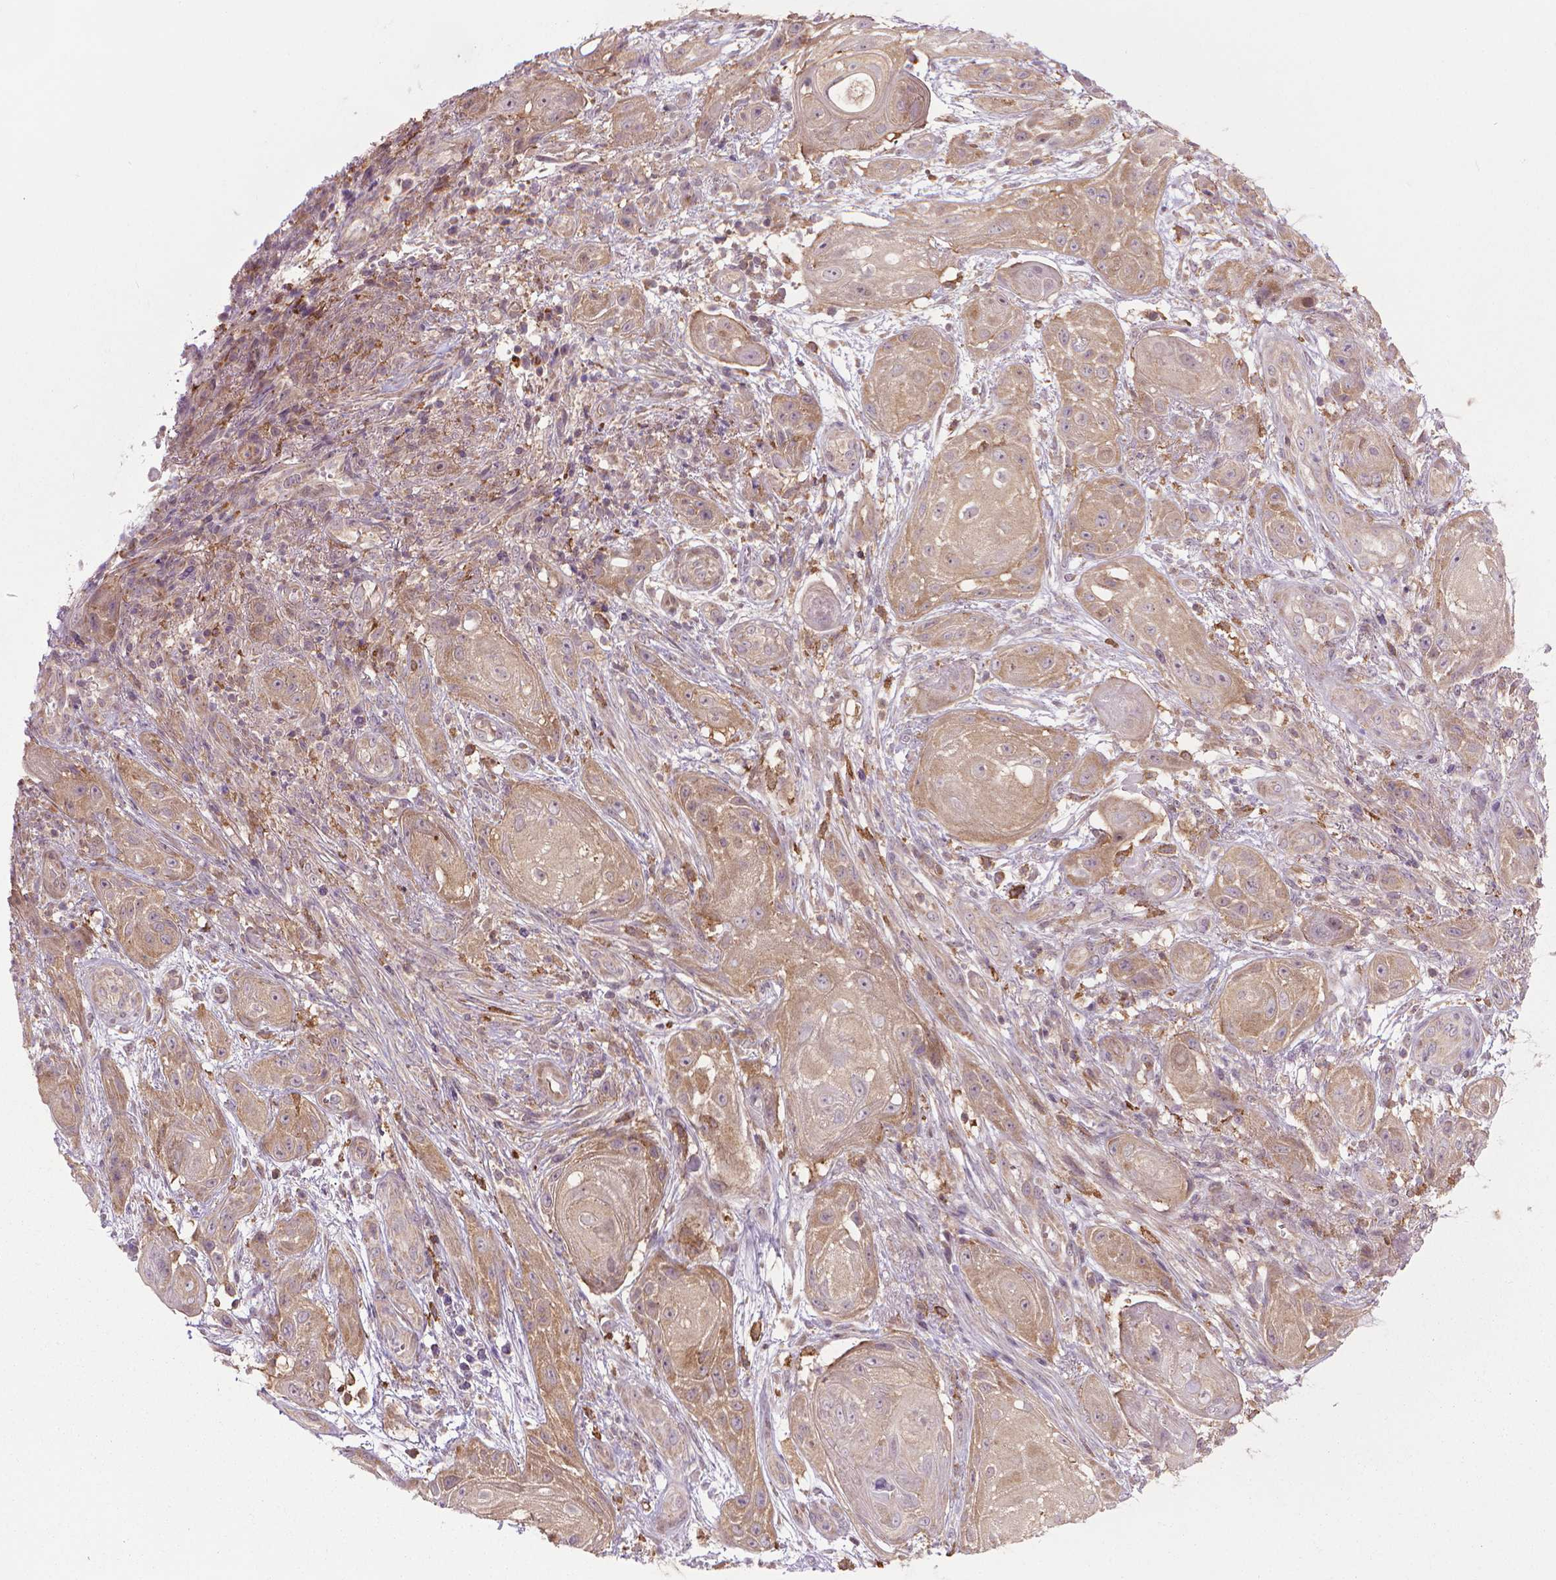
{"staining": {"intensity": "weak", "quantity": ">75%", "location": "cytoplasmic/membranous"}, "tissue": "skin cancer", "cell_type": "Tumor cells", "image_type": "cancer", "snomed": [{"axis": "morphology", "description": "Squamous cell carcinoma, NOS"}, {"axis": "topography", "description": "Skin"}], "caption": "Squamous cell carcinoma (skin) stained with a protein marker displays weak staining in tumor cells.", "gene": "PRAG1", "patient": {"sex": "male", "age": 62}}